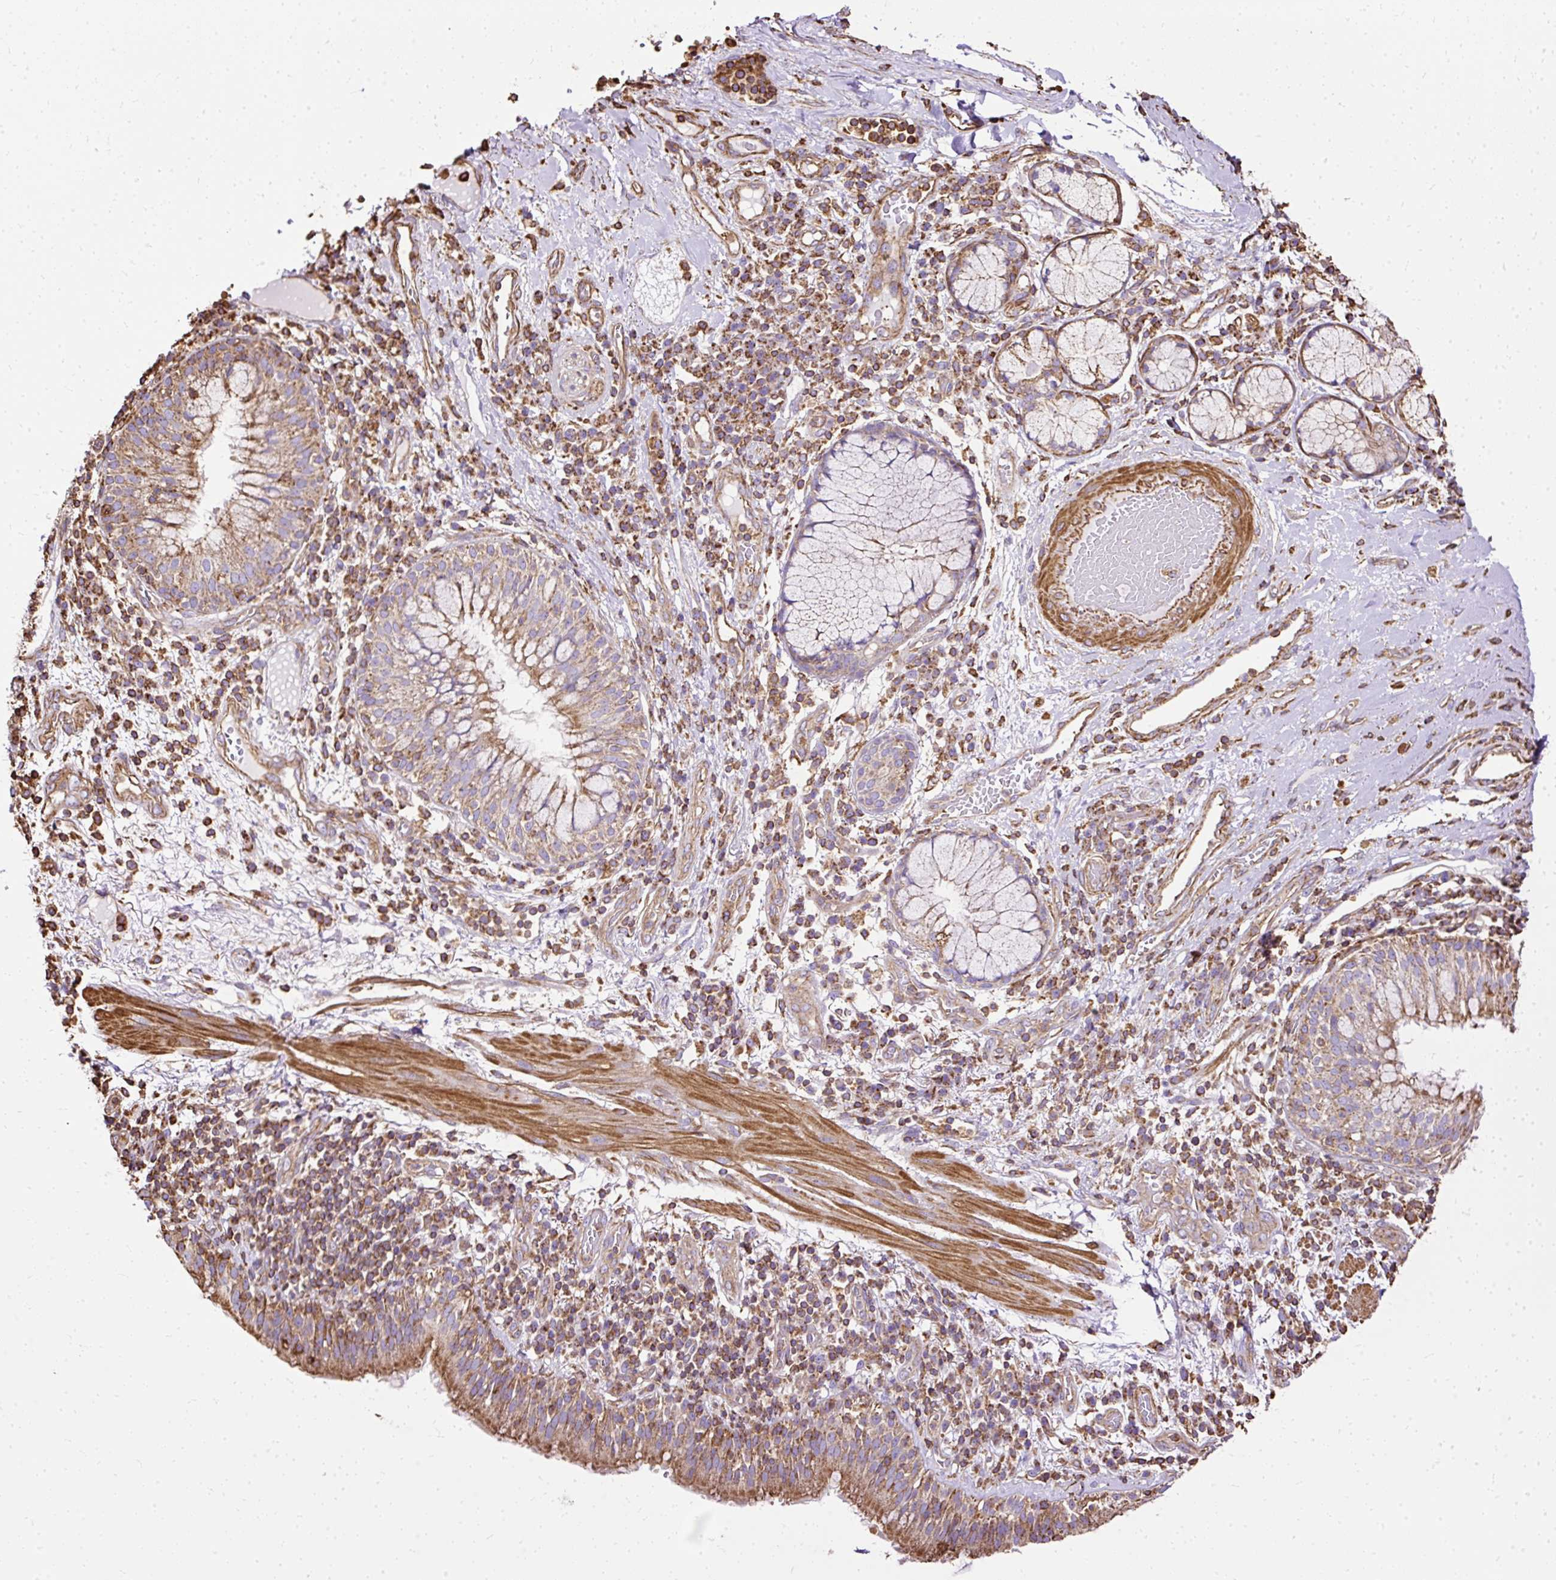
{"staining": {"intensity": "moderate", "quantity": ">75%", "location": "cytoplasmic/membranous"}, "tissue": "bronchus", "cell_type": "Respiratory epithelial cells", "image_type": "normal", "snomed": [{"axis": "morphology", "description": "Normal tissue, NOS"}, {"axis": "topography", "description": "Cartilage tissue"}, {"axis": "topography", "description": "Bronchus"}], "caption": "An immunohistochemistry micrograph of benign tissue is shown. Protein staining in brown shows moderate cytoplasmic/membranous positivity in bronchus within respiratory epithelial cells. (DAB (3,3'-diaminobenzidine) = brown stain, brightfield microscopy at high magnification).", "gene": "KLHL11", "patient": {"sex": "male", "age": 56}}